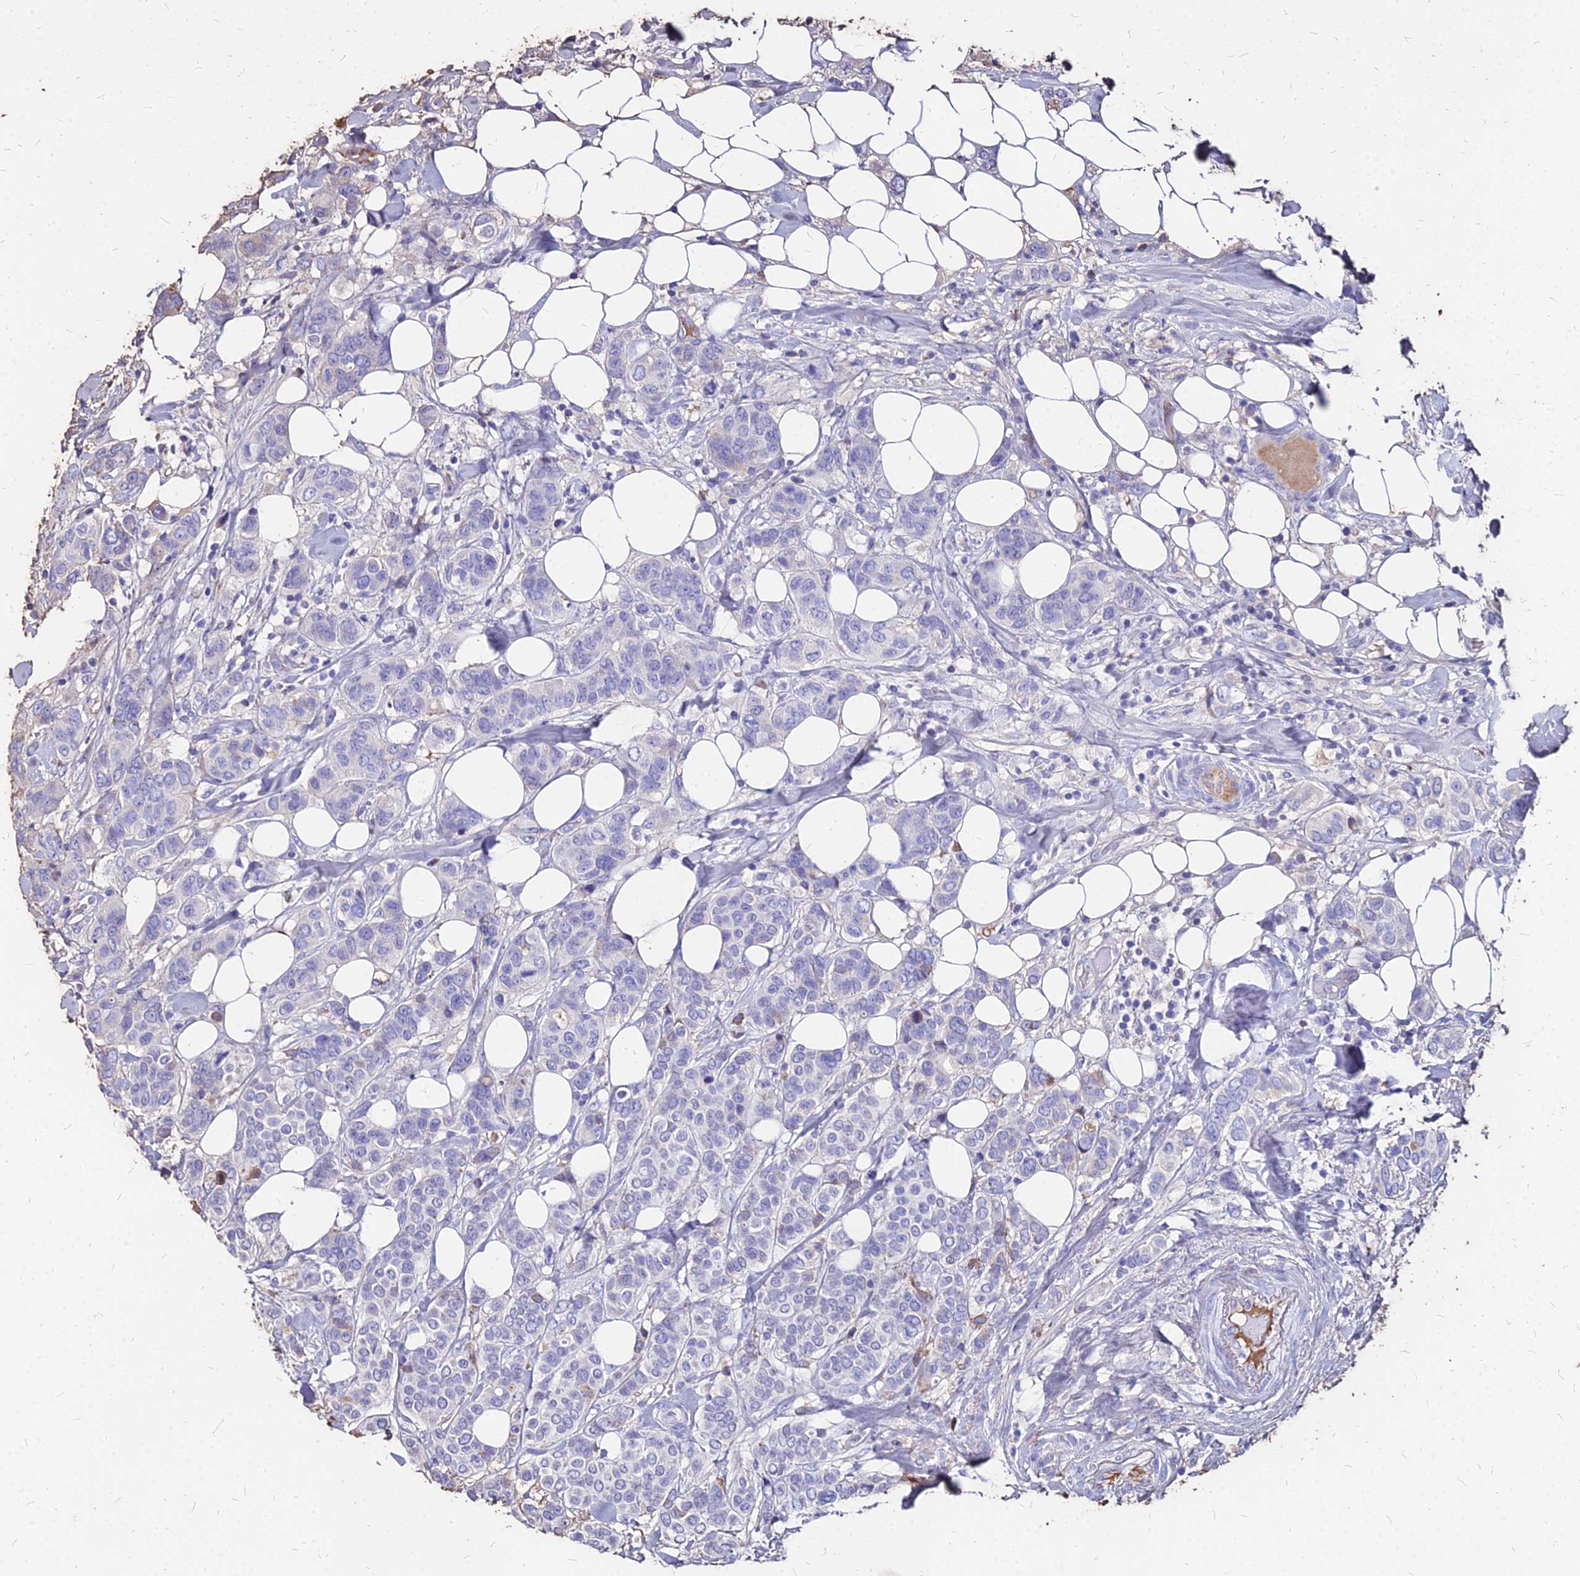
{"staining": {"intensity": "negative", "quantity": "none", "location": "none"}, "tissue": "breast cancer", "cell_type": "Tumor cells", "image_type": "cancer", "snomed": [{"axis": "morphology", "description": "Lobular carcinoma"}, {"axis": "topography", "description": "Breast"}], "caption": "Breast cancer (lobular carcinoma) was stained to show a protein in brown. There is no significant expression in tumor cells.", "gene": "NME5", "patient": {"sex": "female", "age": 51}}